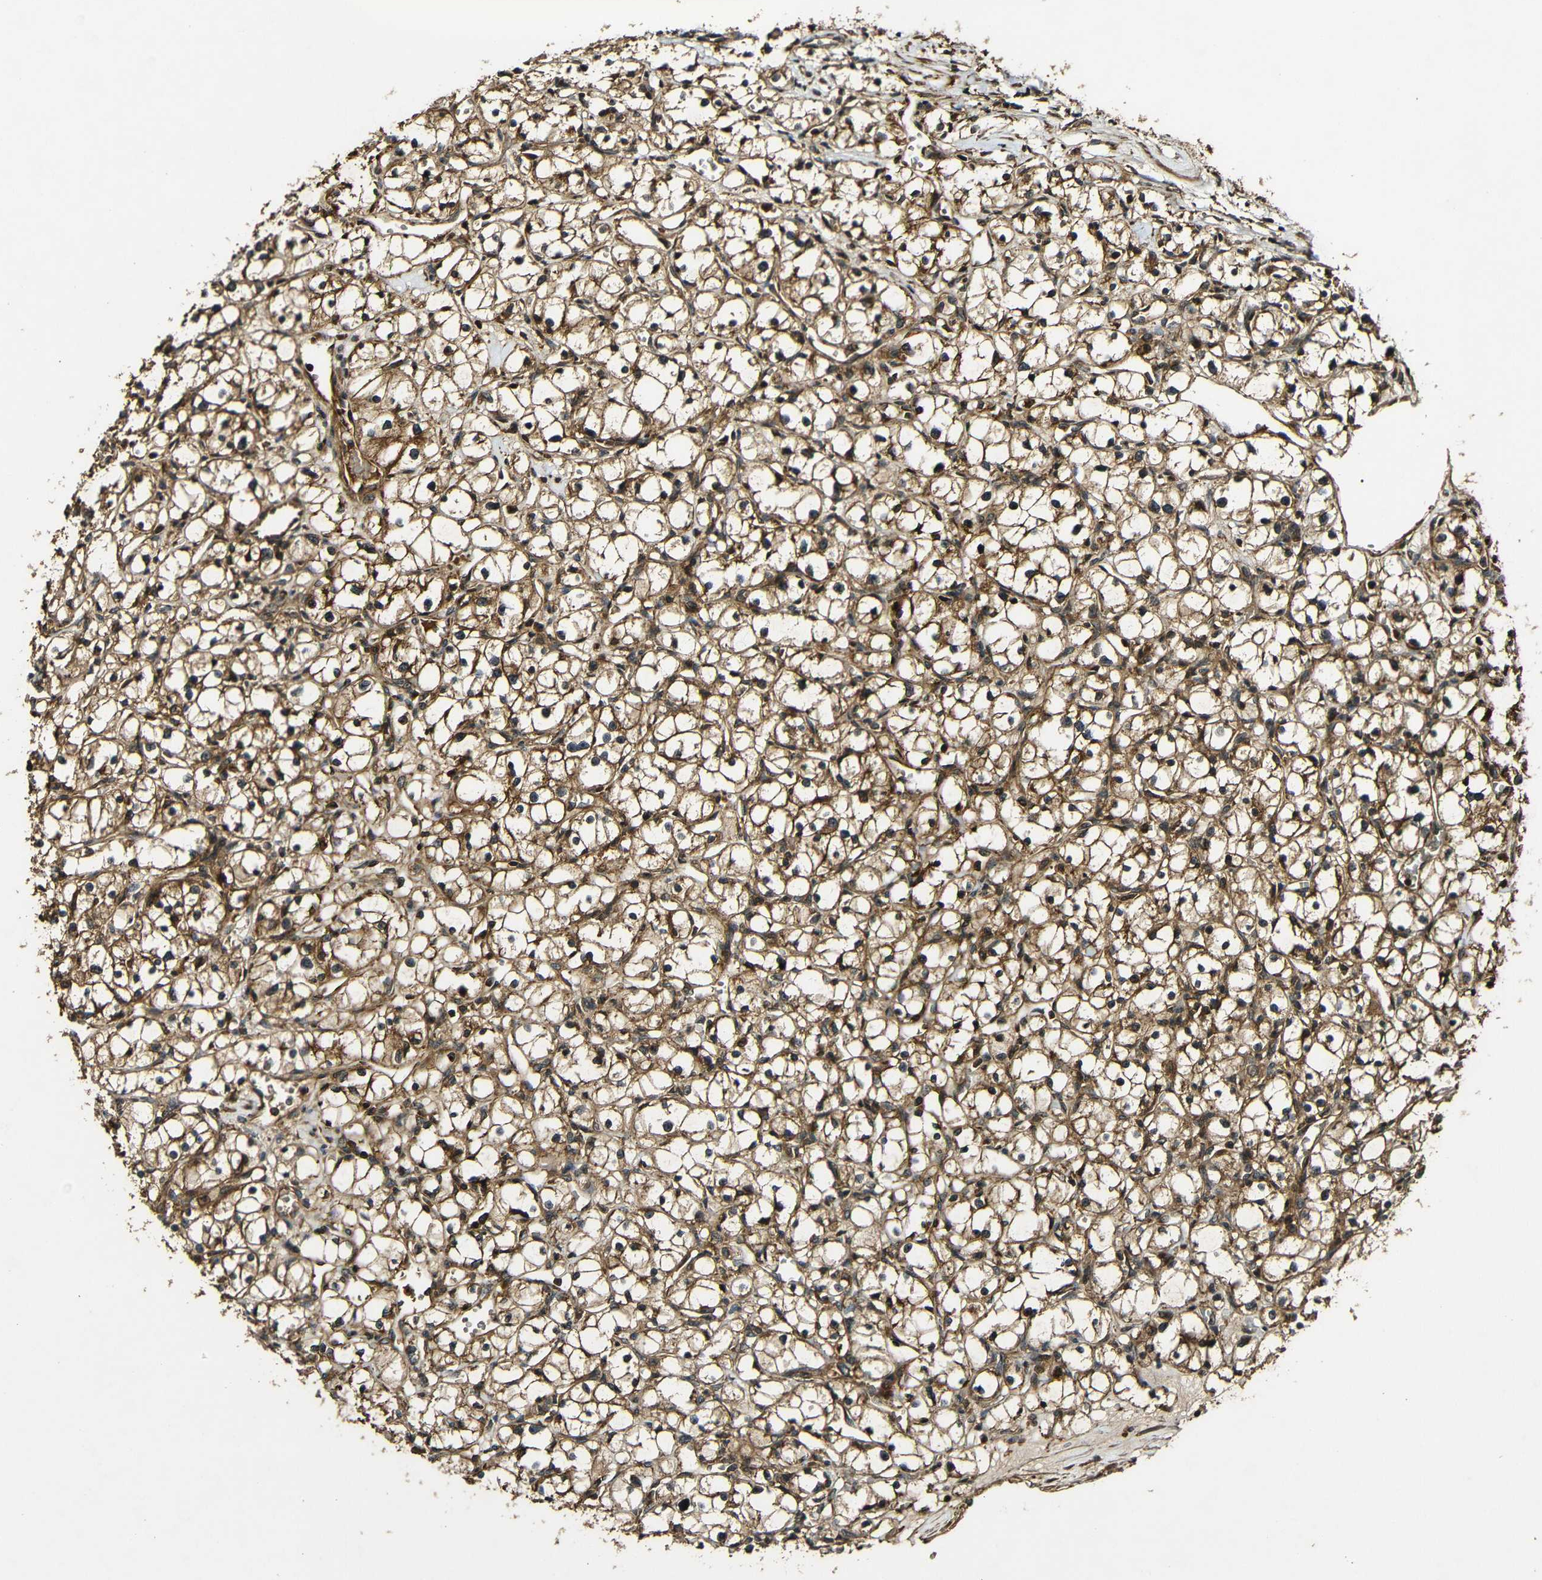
{"staining": {"intensity": "moderate", "quantity": ">75%", "location": "cytoplasmic/membranous"}, "tissue": "renal cancer", "cell_type": "Tumor cells", "image_type": "cancer", "snomed": [{"axis": "morphology", "description": "Adenocarcinoma, NOS"}, {"axis": "topography", "description": "Kidney"}], "caption": "Tumor cells display moderate cytoplasmic/membranous staining in about >75% of cells in renal adenocarcinoma. The staining was performed using DAB (3,3'-diaminobenzidine), with brown indicating positive protein expression. Nuclei are stained blue with hematoxylin.", "gene": "CASP8", "patient": {"sex": "male", "age": 56}}